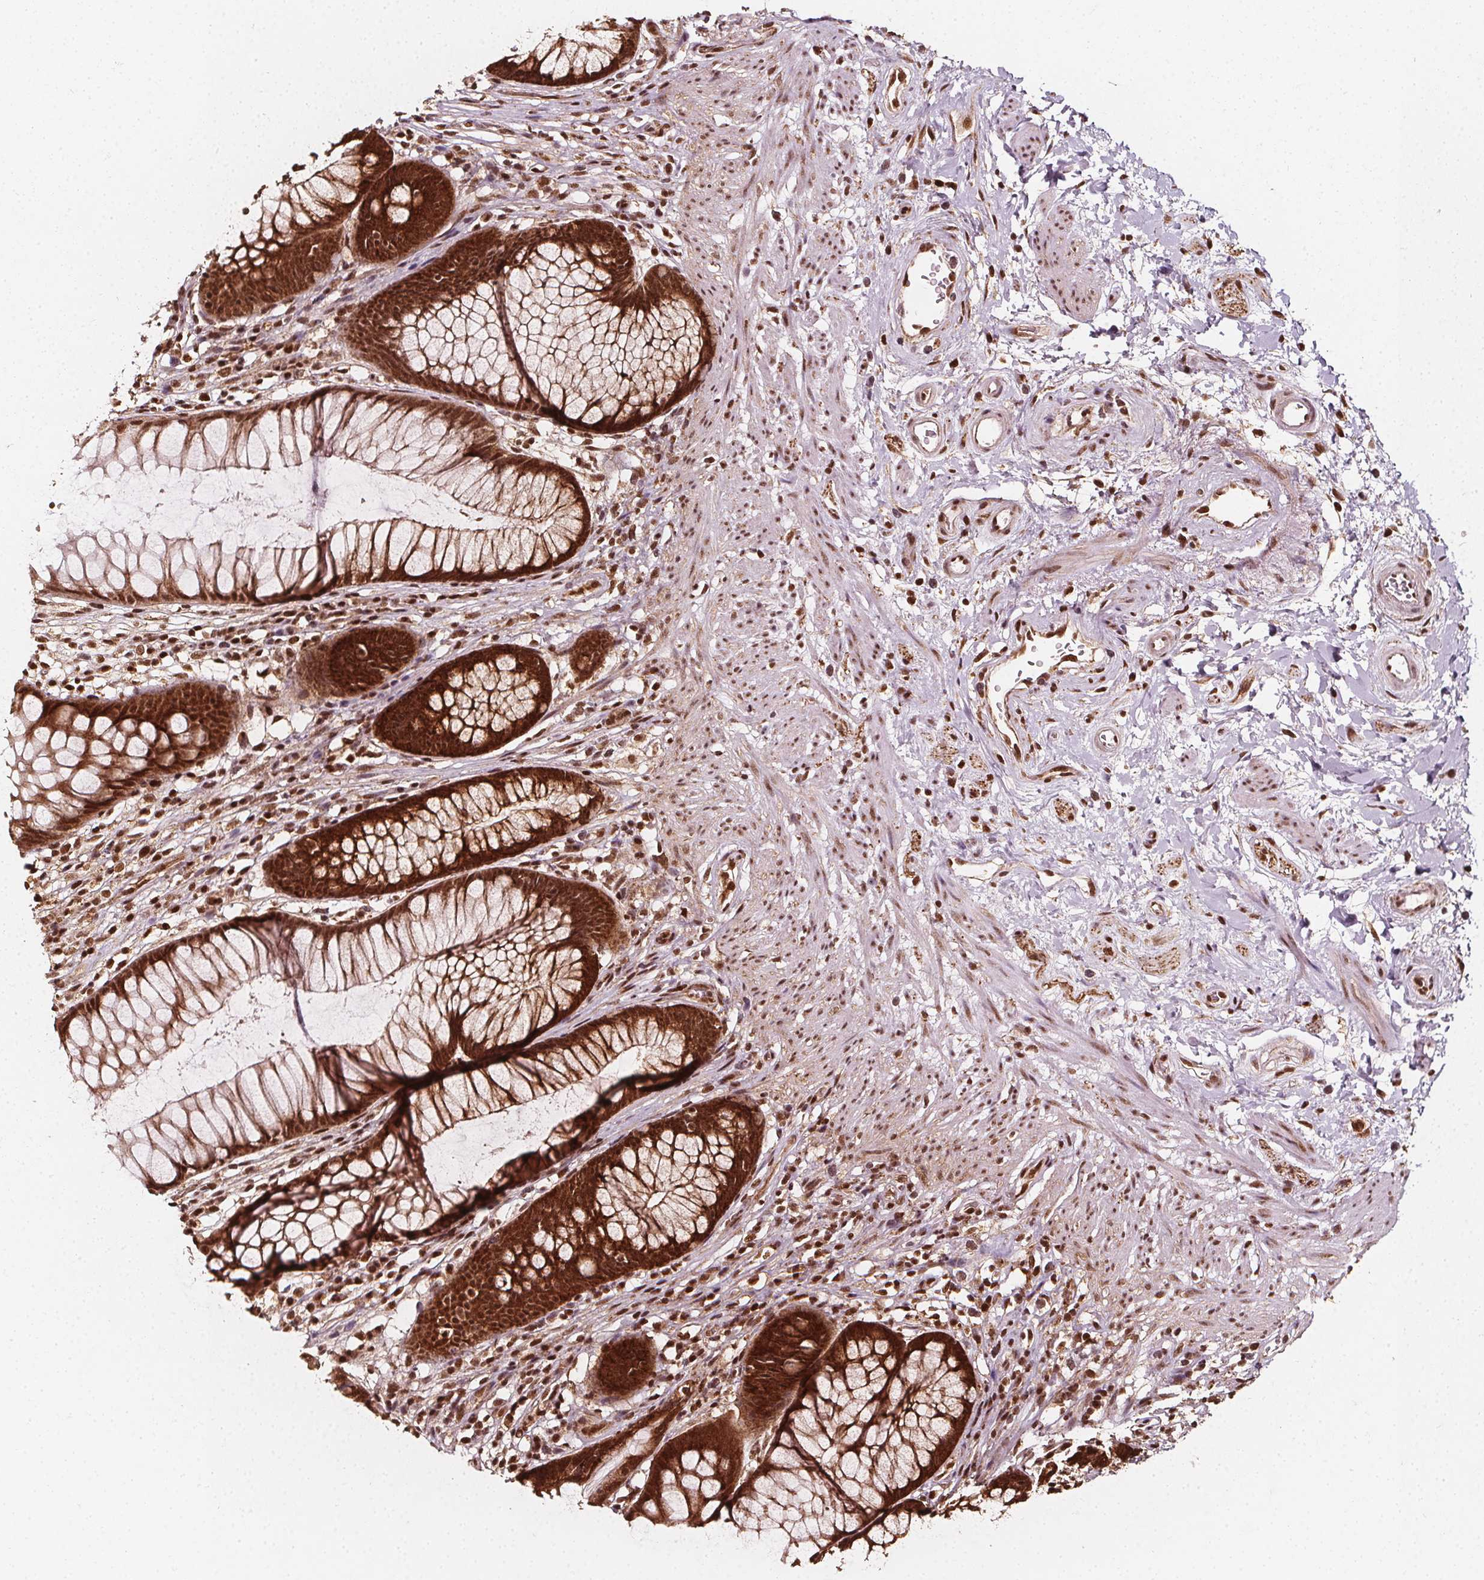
{"staining": {"intensity": "strong", "quantity": ">75%", "location": "cytoplasmic/membranous,nuclear"}, "tissue": "rectum", "cell_type": "Glandular cells", "image_type": "normal", "snomed": [{"axis": "morphology", "description": "Normal tissue, NOS"}, {"axis": "topography", "description": "Smooth muscle"}, {"axis": "topography", "description": "Rectum"}], "caption": "This histopathology image shows immunohistochemistry staining of normal rectum, with high strong cytoplasmic/membranous,nuclear staining in about >75% of glandular cells.", "gene": "SMN1", "patient": {"sex": "male", "age": 53}}